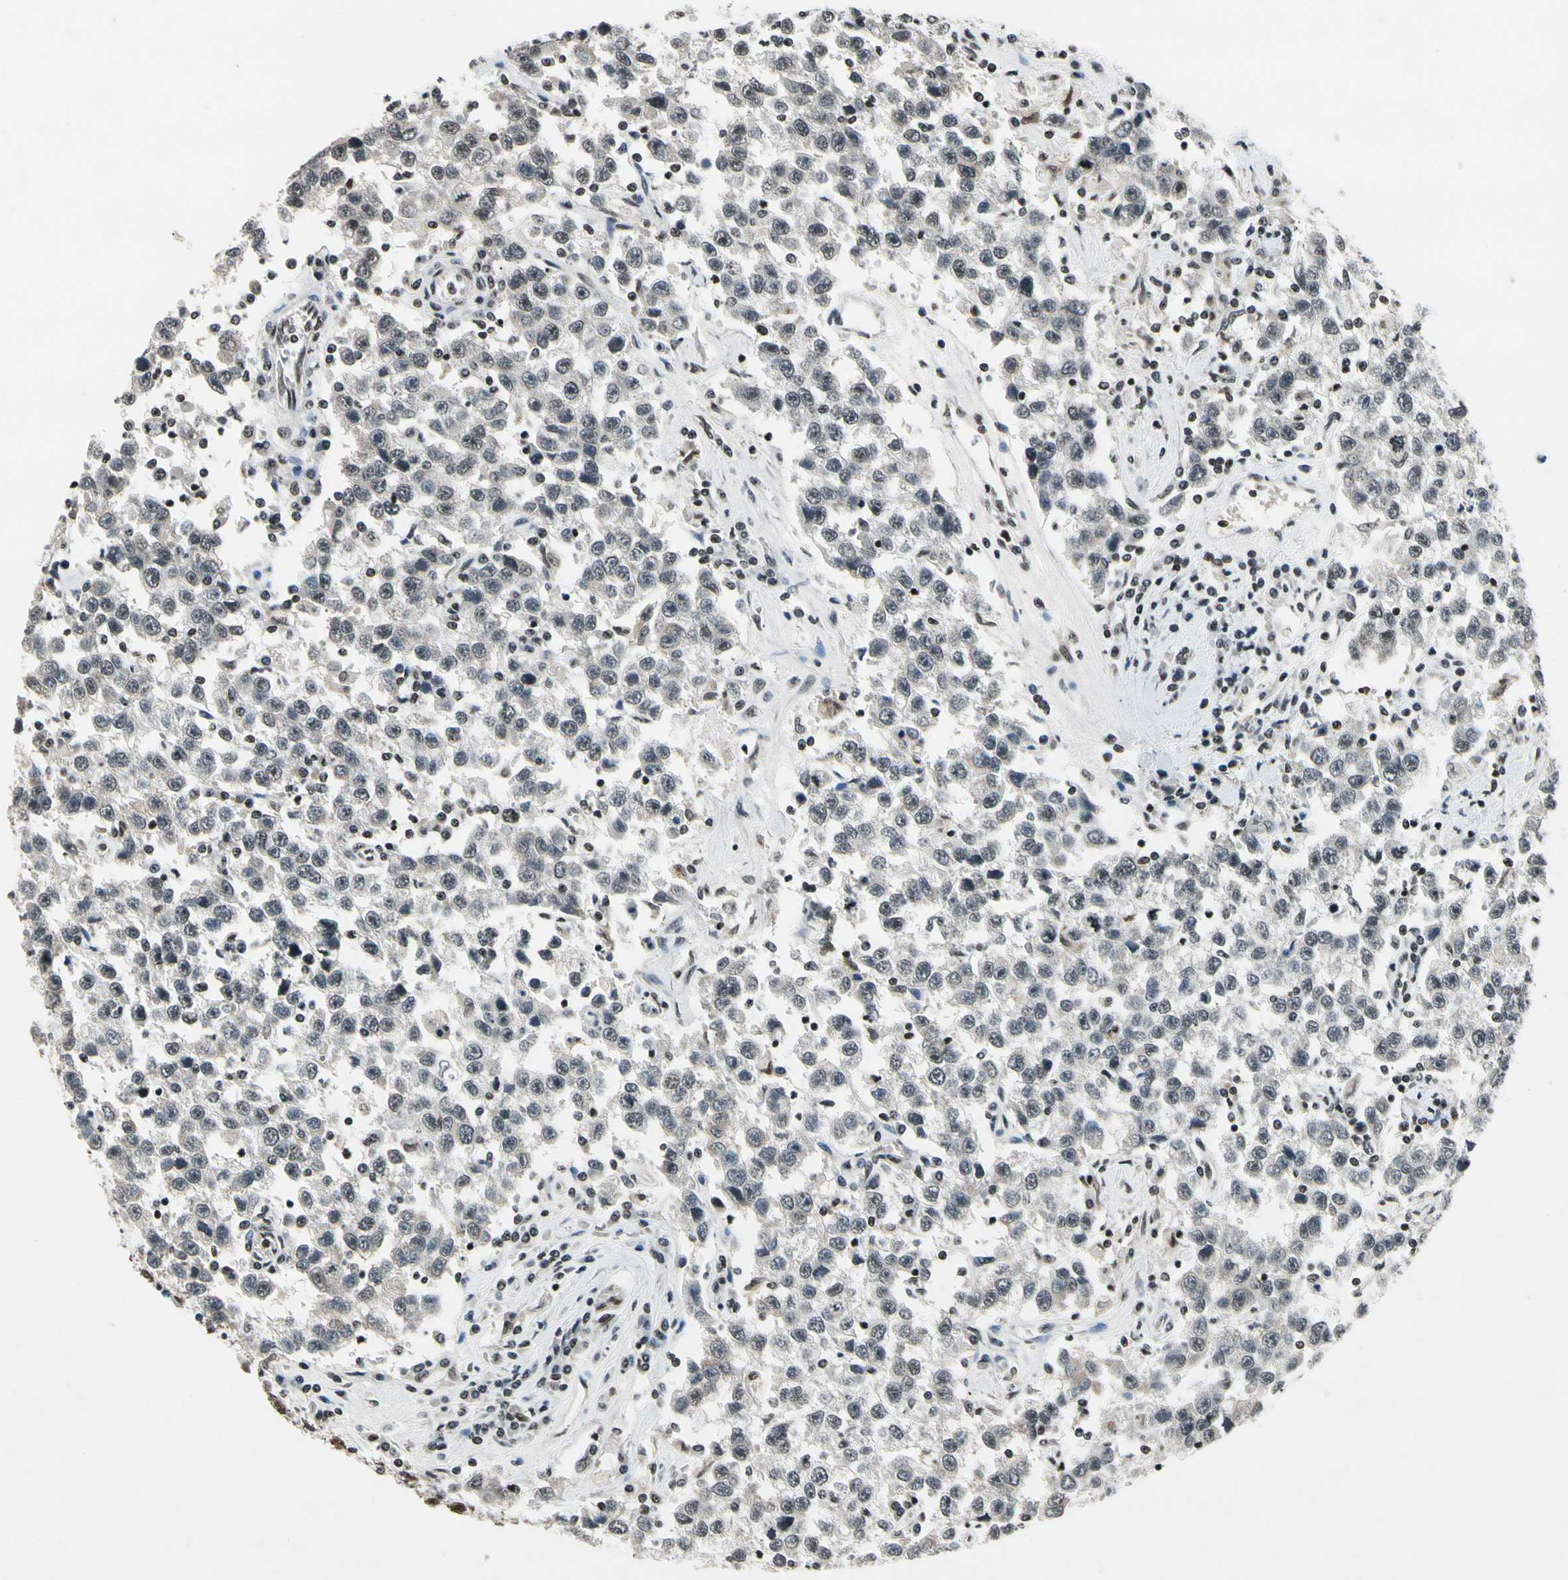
{"staining": {"intensity": "weak", "quantity": "25%-75%", "location": "nuclear"}, "tissue": "testis cancer", "cell_type": "Tumor cells", "image_type": "cancer", "snomed": [{"axis": "morphology", "description": "Seminoma, NOS"}, {"axis": "topography", "description": "Testis"}], "caption": "A brown stain shows weak nuclear positivity of a protein in human testis cancer tumor cells.", "gene": "RECQL", "patient": {"sex": "male", "age": 41}}